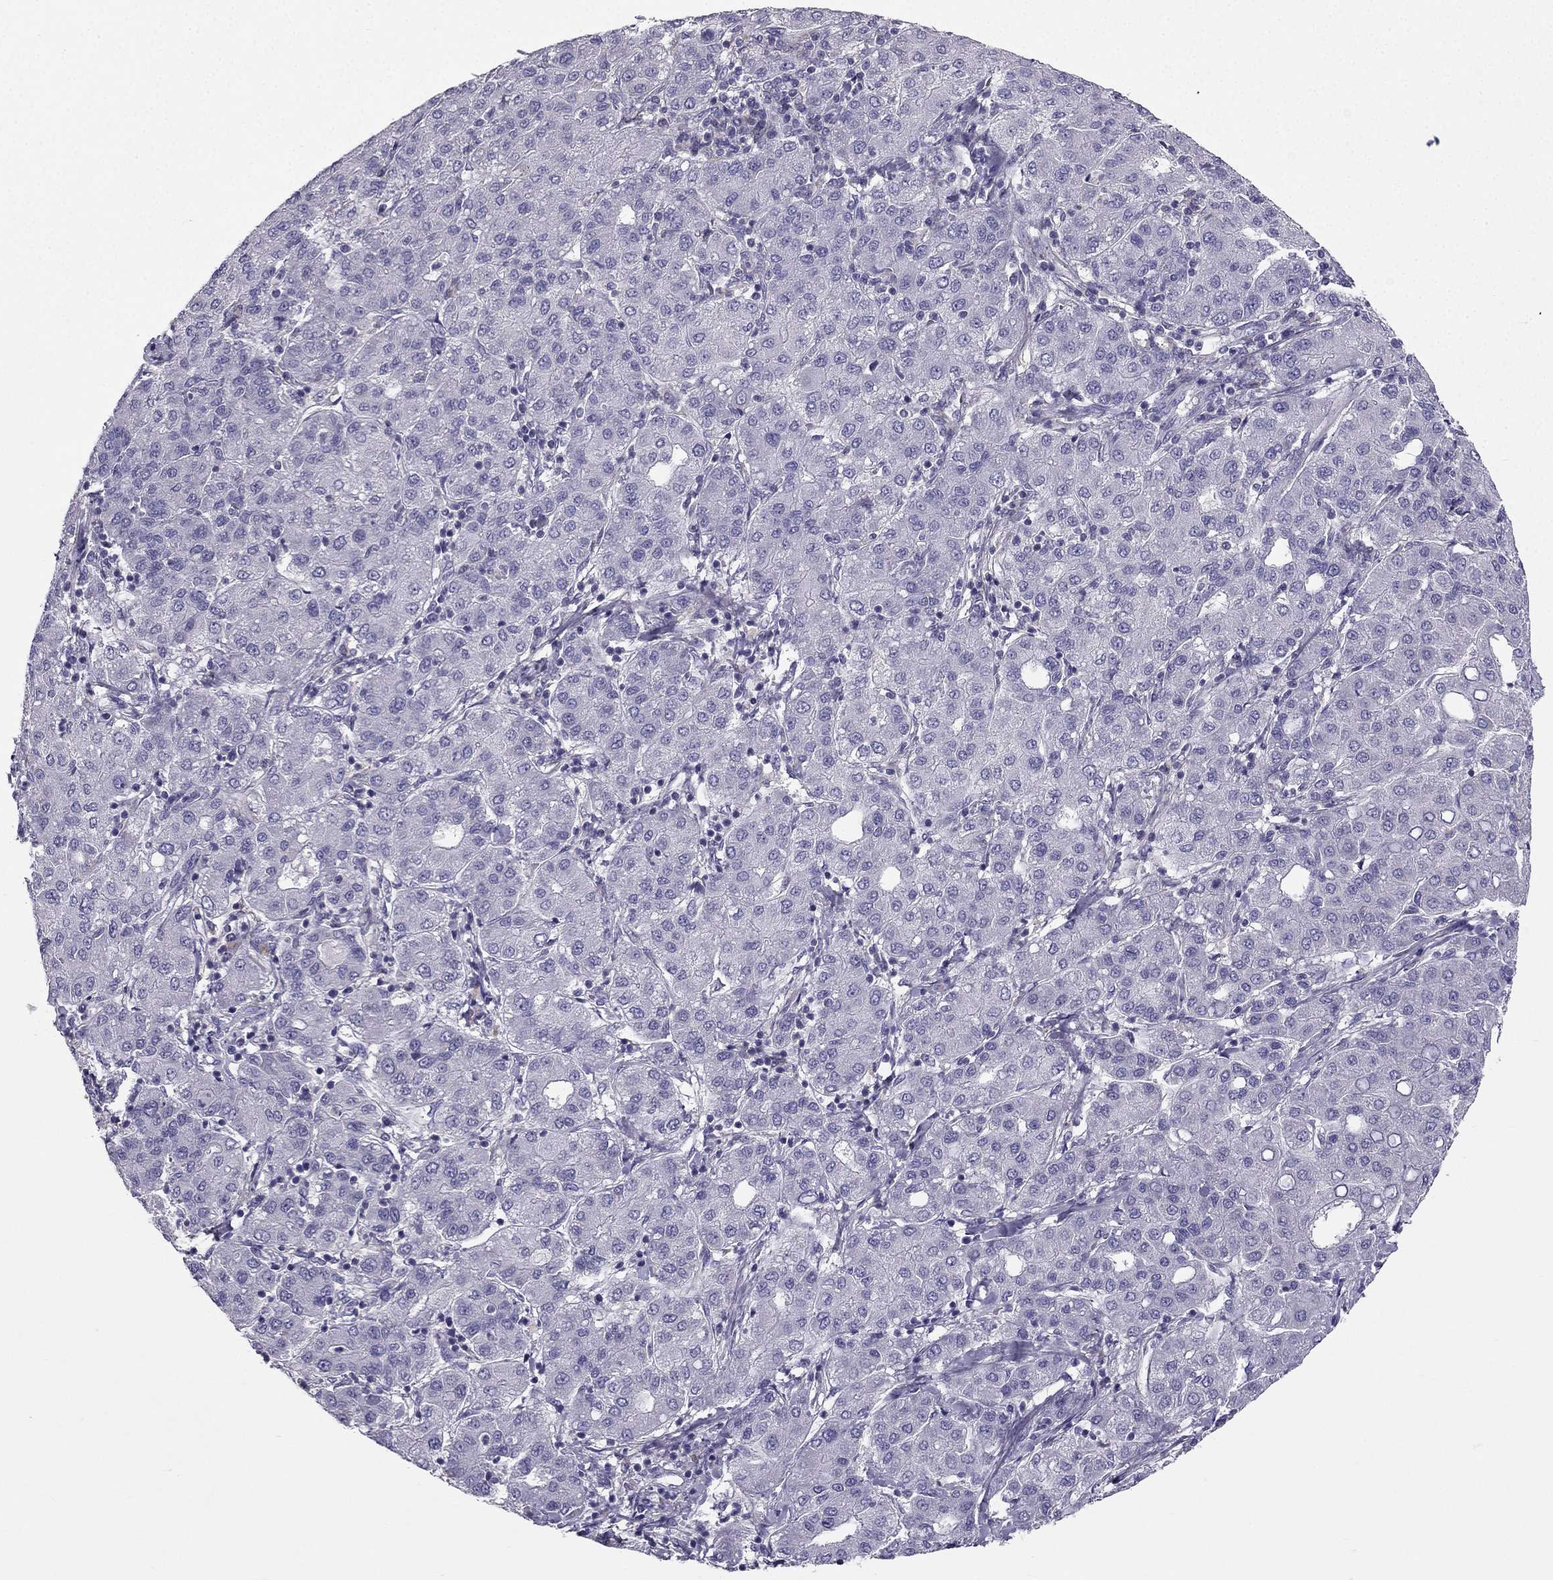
{"staining": {"intensity": "negative", "quantity": "none", "location": "none"}, "tissue": "liver cancer", "cell_type": "Tumor cells", "image_type": "cancer", "snomed": [{"axis": "morphology", "description": "Carcinoma, Hepatocellular, NOS"}, {"axis": "topography", "description": "Liver"}], "caption": "DAB (3,3'-diaminobenzidine) immunohistochemical staining of human liver cancer (hepatocellular carcinoma) exhibits no significant expression in tumor cells.", "gene": "SYT5", "patient": {"sex": "male", "age": 65}}